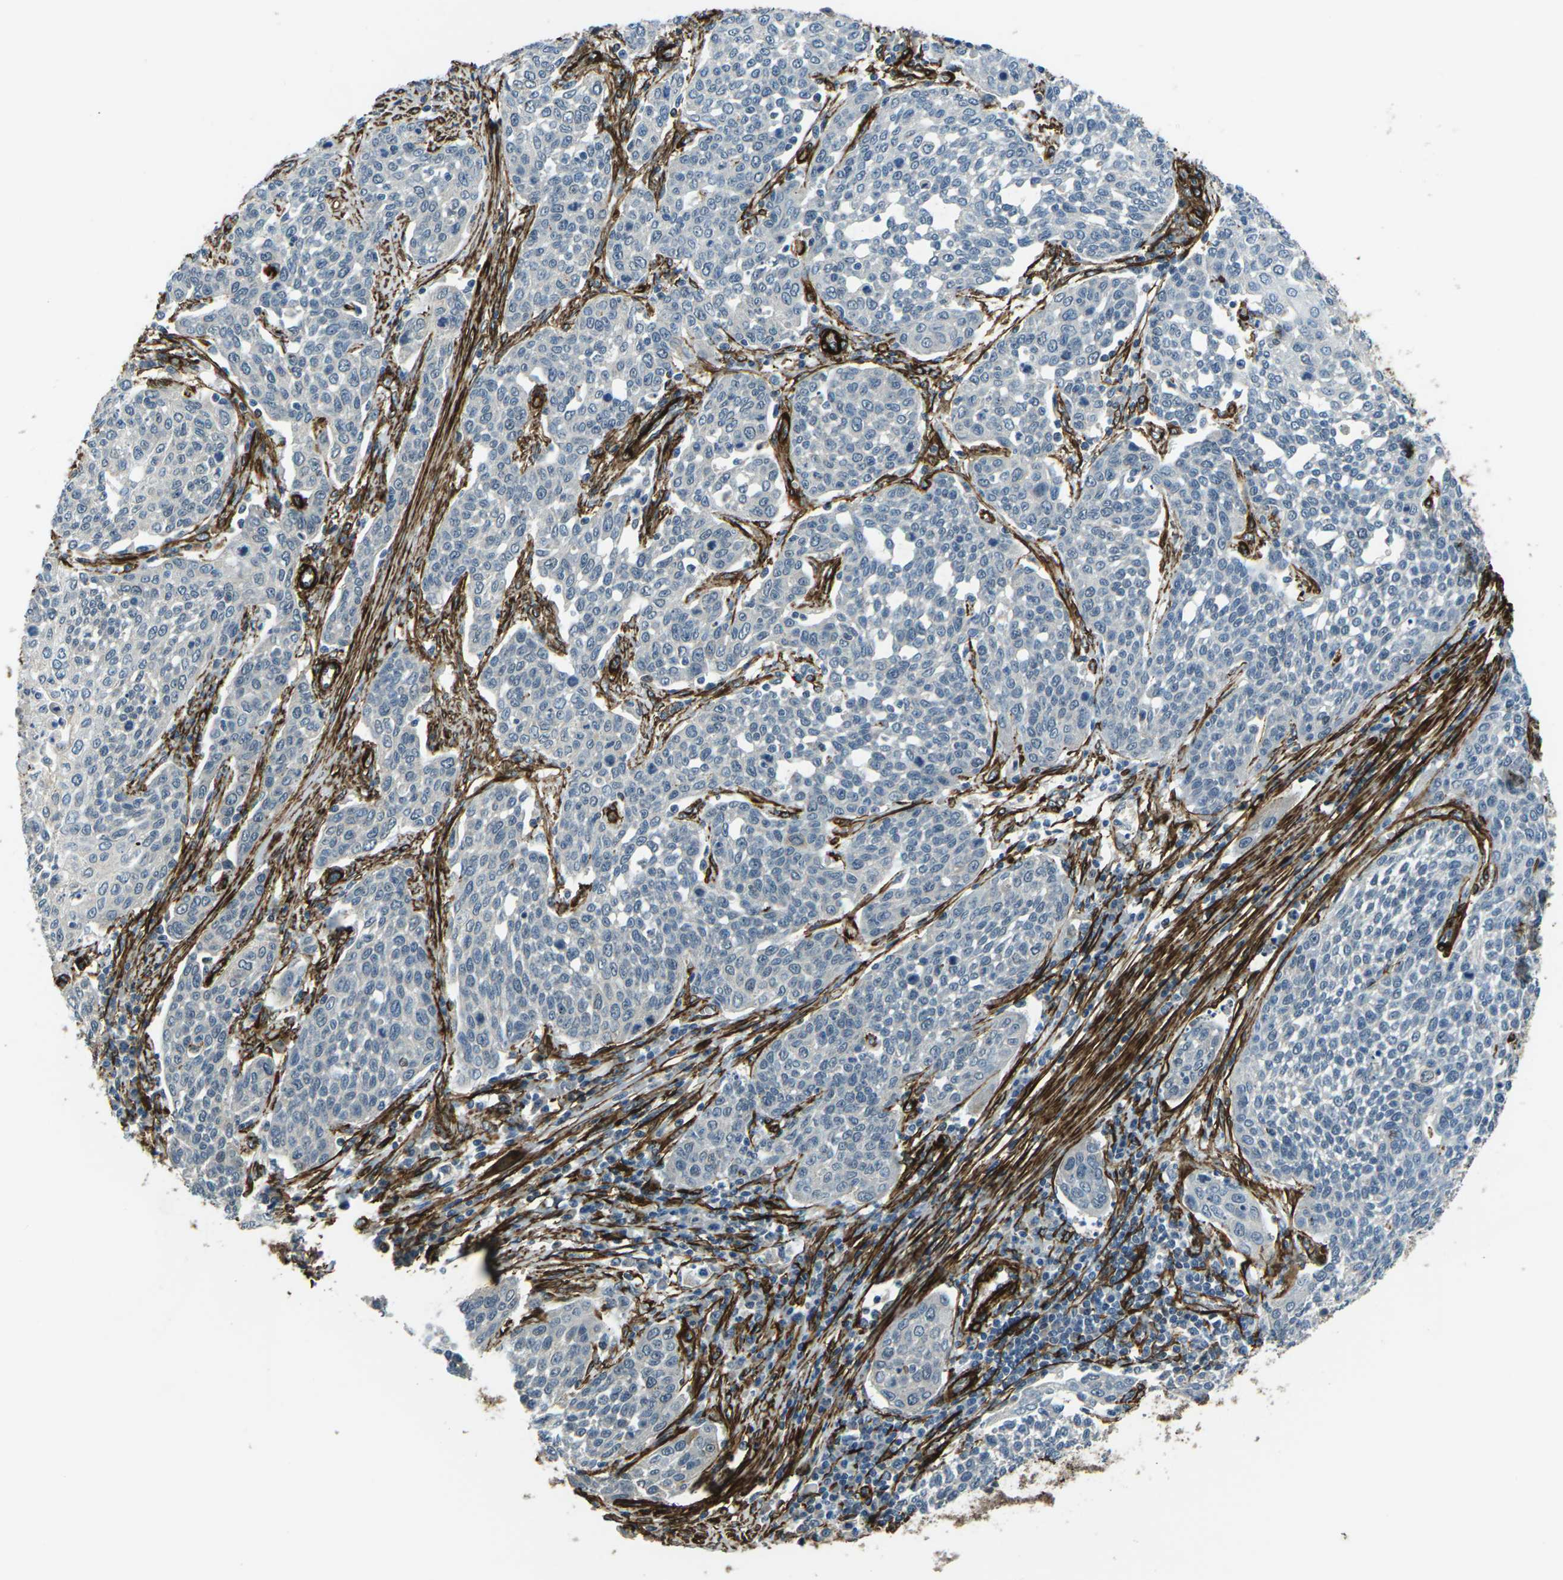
{"staining": {"intensity": "negative", "quantity": "none", "location": "none"}, "tissue": "cervical cancer", "cell_type": "Tumor cells", "image_type": "cancer", "snomed": [{"axis": "morphology", "description": "Squamous cell carcinoma, NOS"}, {"axis": "topography", "description": "Cervix"}], "caption": "IHC micrograph of human cervical squamous cell carcinoma stained for a protein (brown), which displays no expression in tumor cells.", "gene": "GRAMD1C", "patient": {"sex": "female", "age": 34}}